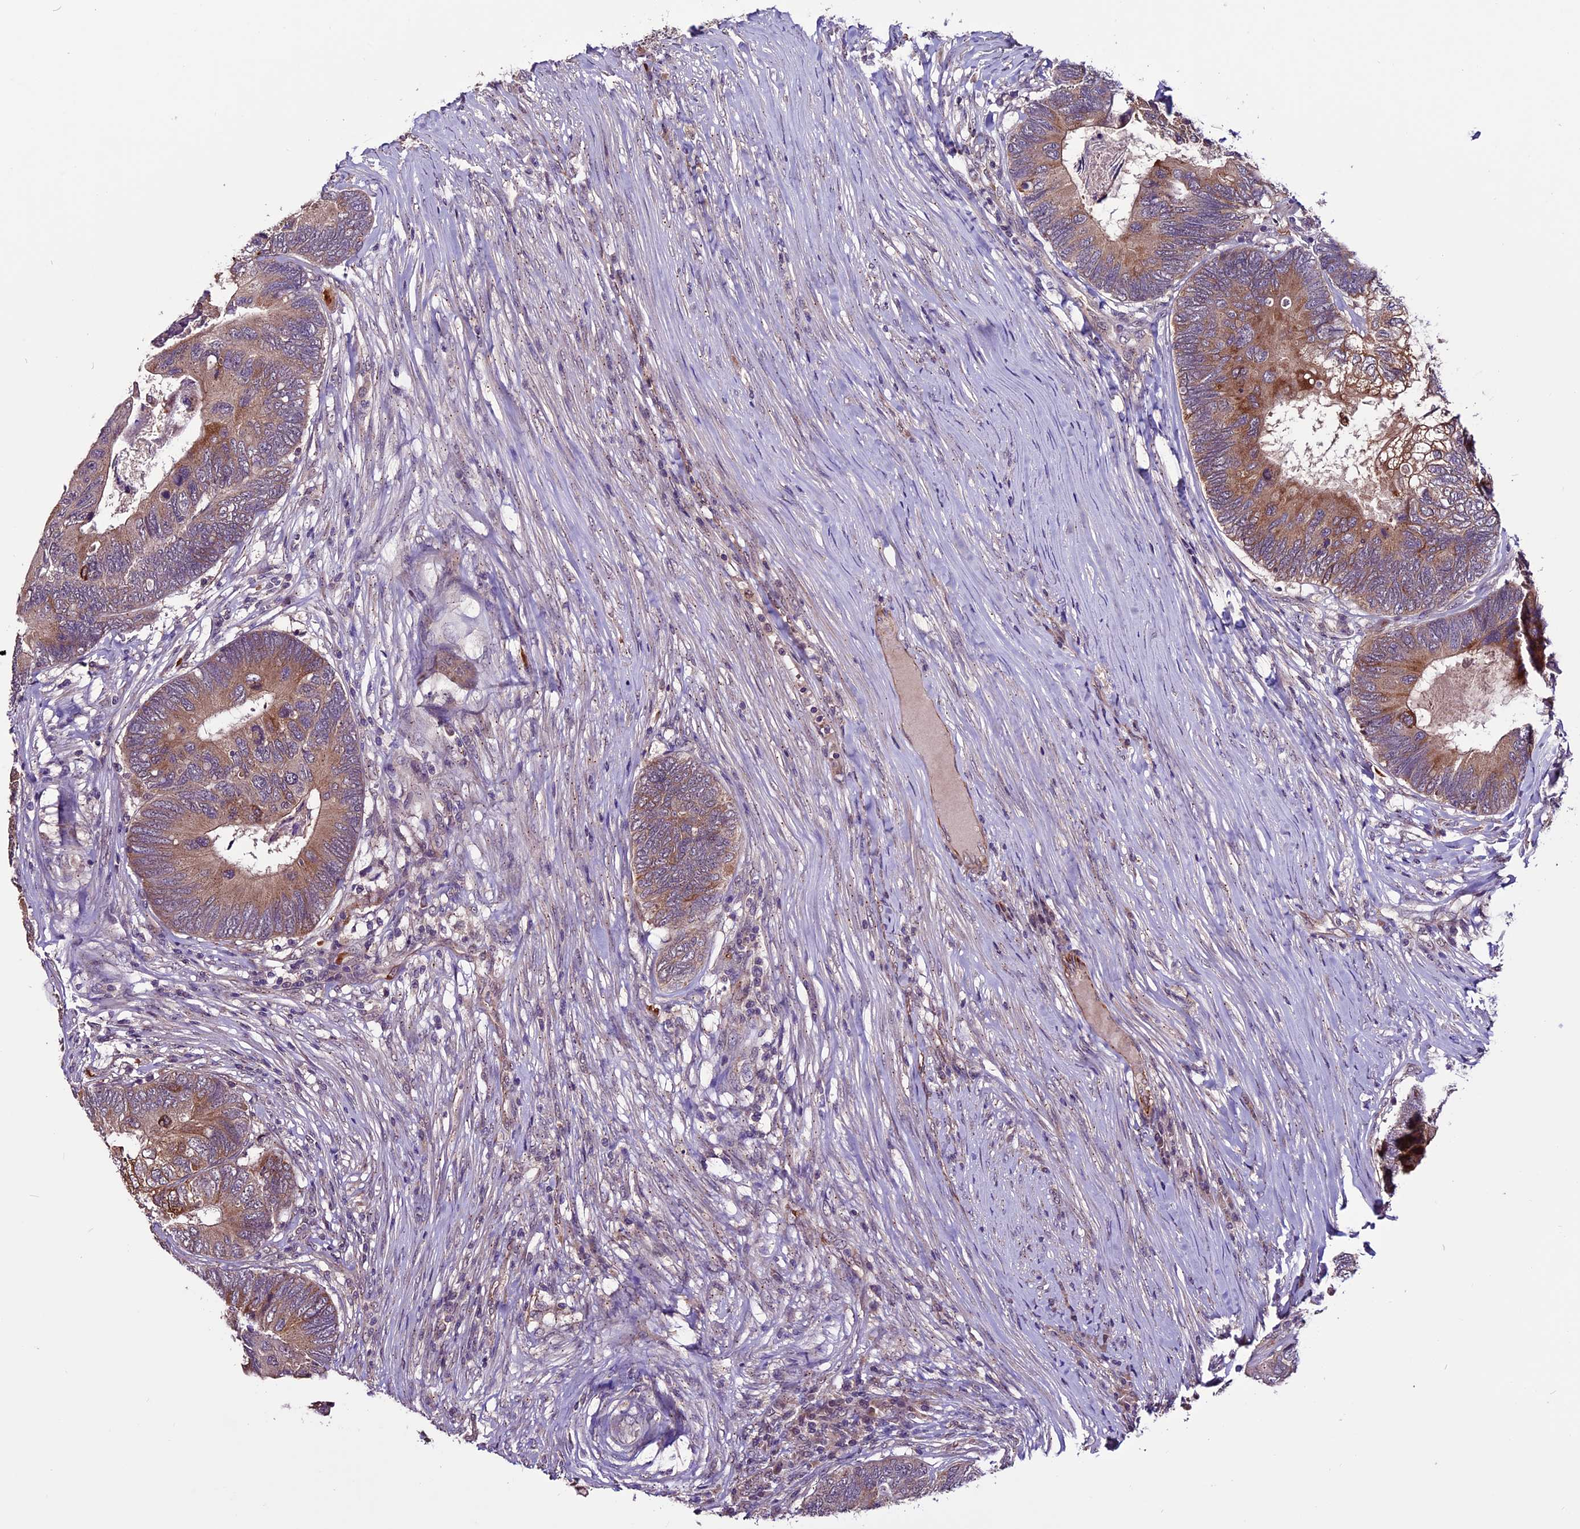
{"staining": {"intensity": "moderate", "quantity": ">75%", "location": "cytoplasmic/membranous"}, "tissue": "colorectal cancer", "cell_type": "Tumor cells", "image_type": "cancer", "snomed": [{"axis": "morphology", "description": "Adenocarcinoma, NOS"}, {"axis": "topography", "description": "Colon"}], "caption": "Human colorectal adenocarcinoma stained with a protein marker demonstrates moderate staining in tumor cells.", "gene": "RINL", "patient": {"sex": "female", "age": 67}}